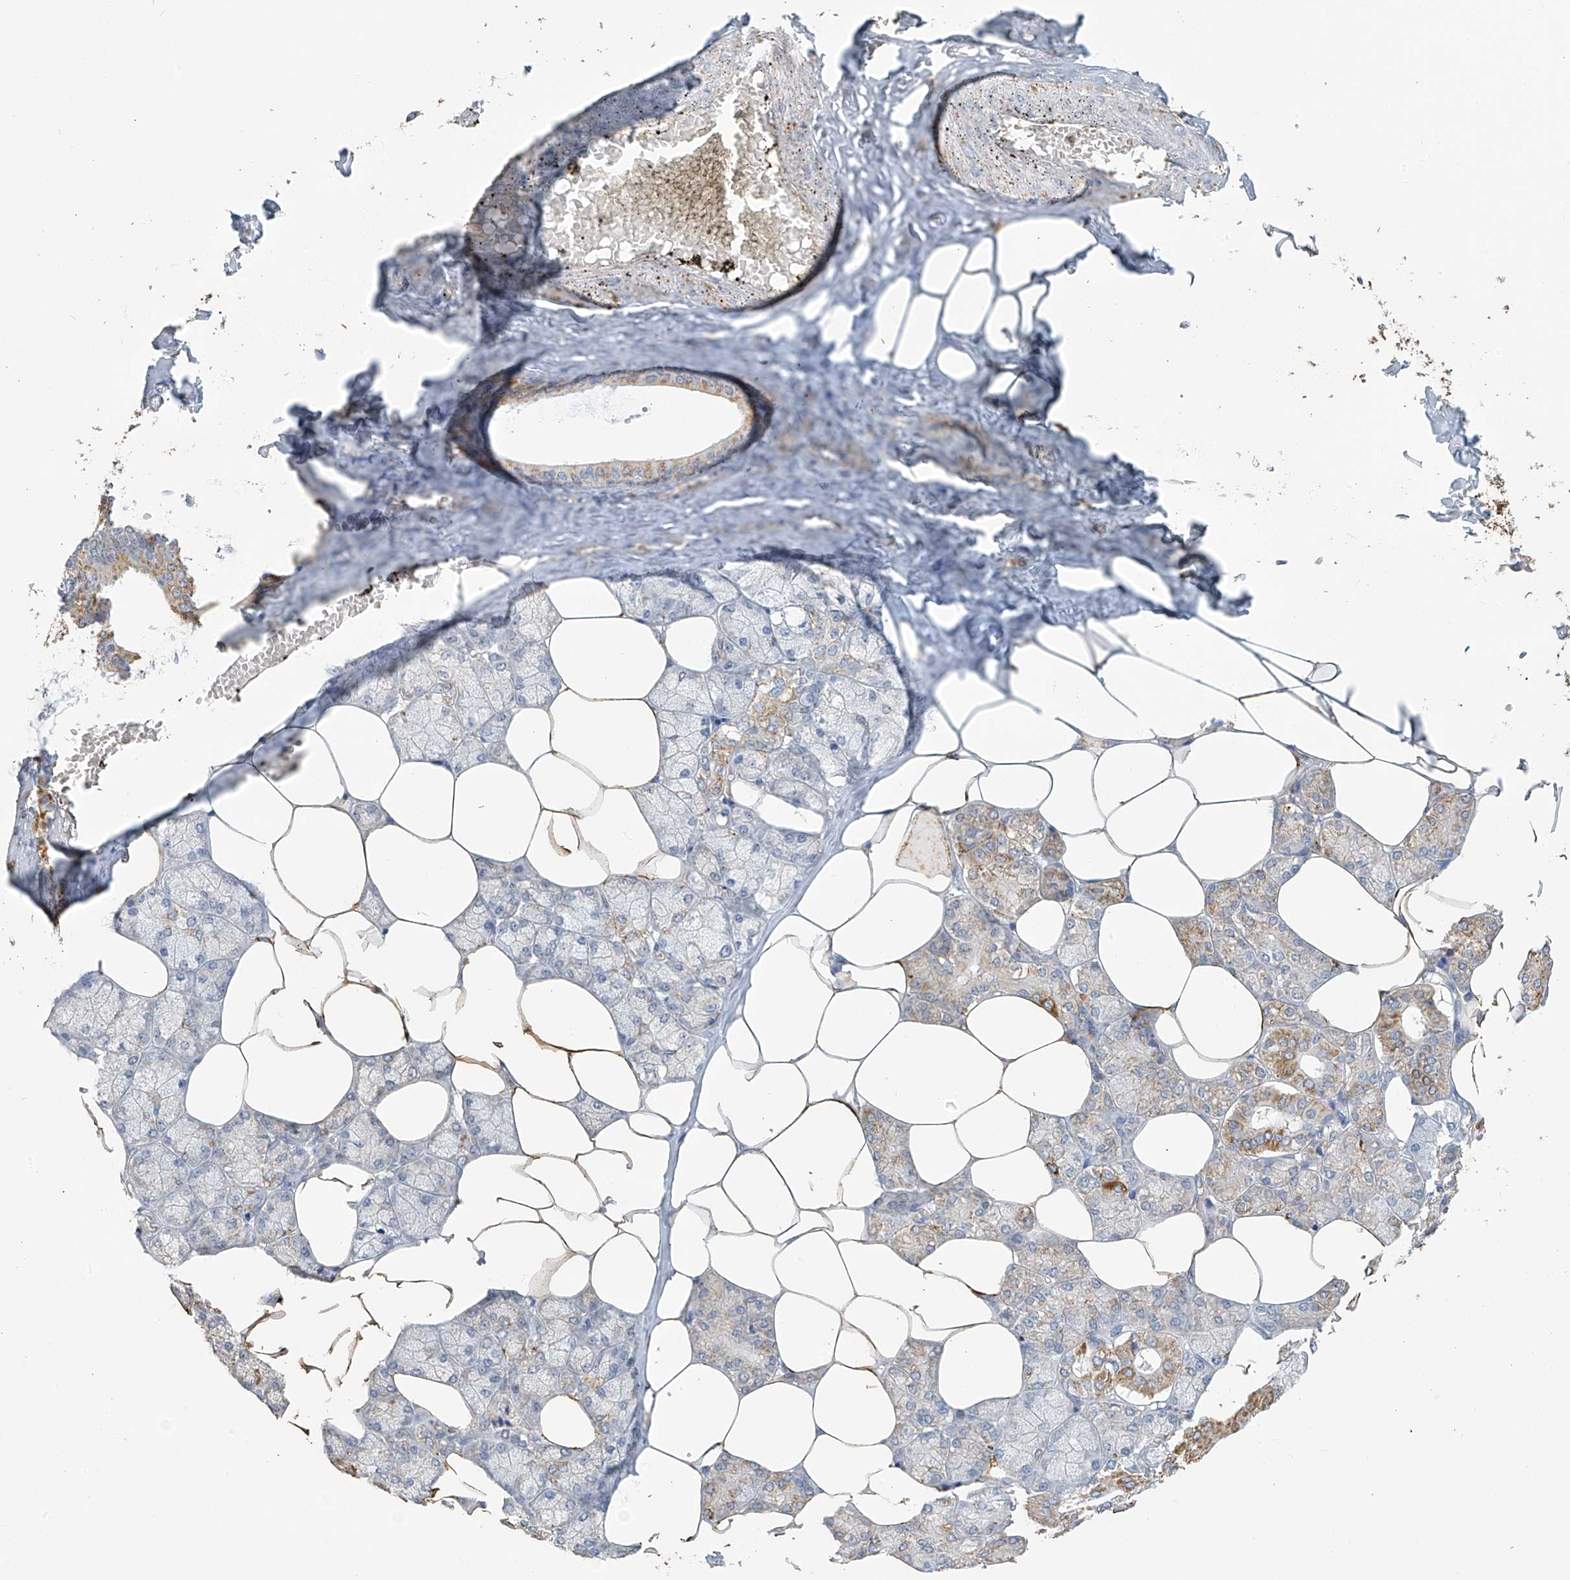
{"staining": {"intensity": "moderate", "quantity": "<25%", "location": "cytoplasmic/membranous"}, "tissue": "salivary gland", "cell_type": "Glandular cells", "image_type": "normal", "snomed": [{"axis": "morphology", "description": "Normal tissue, NOS"}, {"axis": "topography", "description": "Salivary gland"}], "caption": "Moderate cytoplasmic/membranous protein positivity is appreciated in approximately <25% of glandular cells in salivary gland.", "gene": "OGT", "patient": {"sex": "male", "age": 62}}